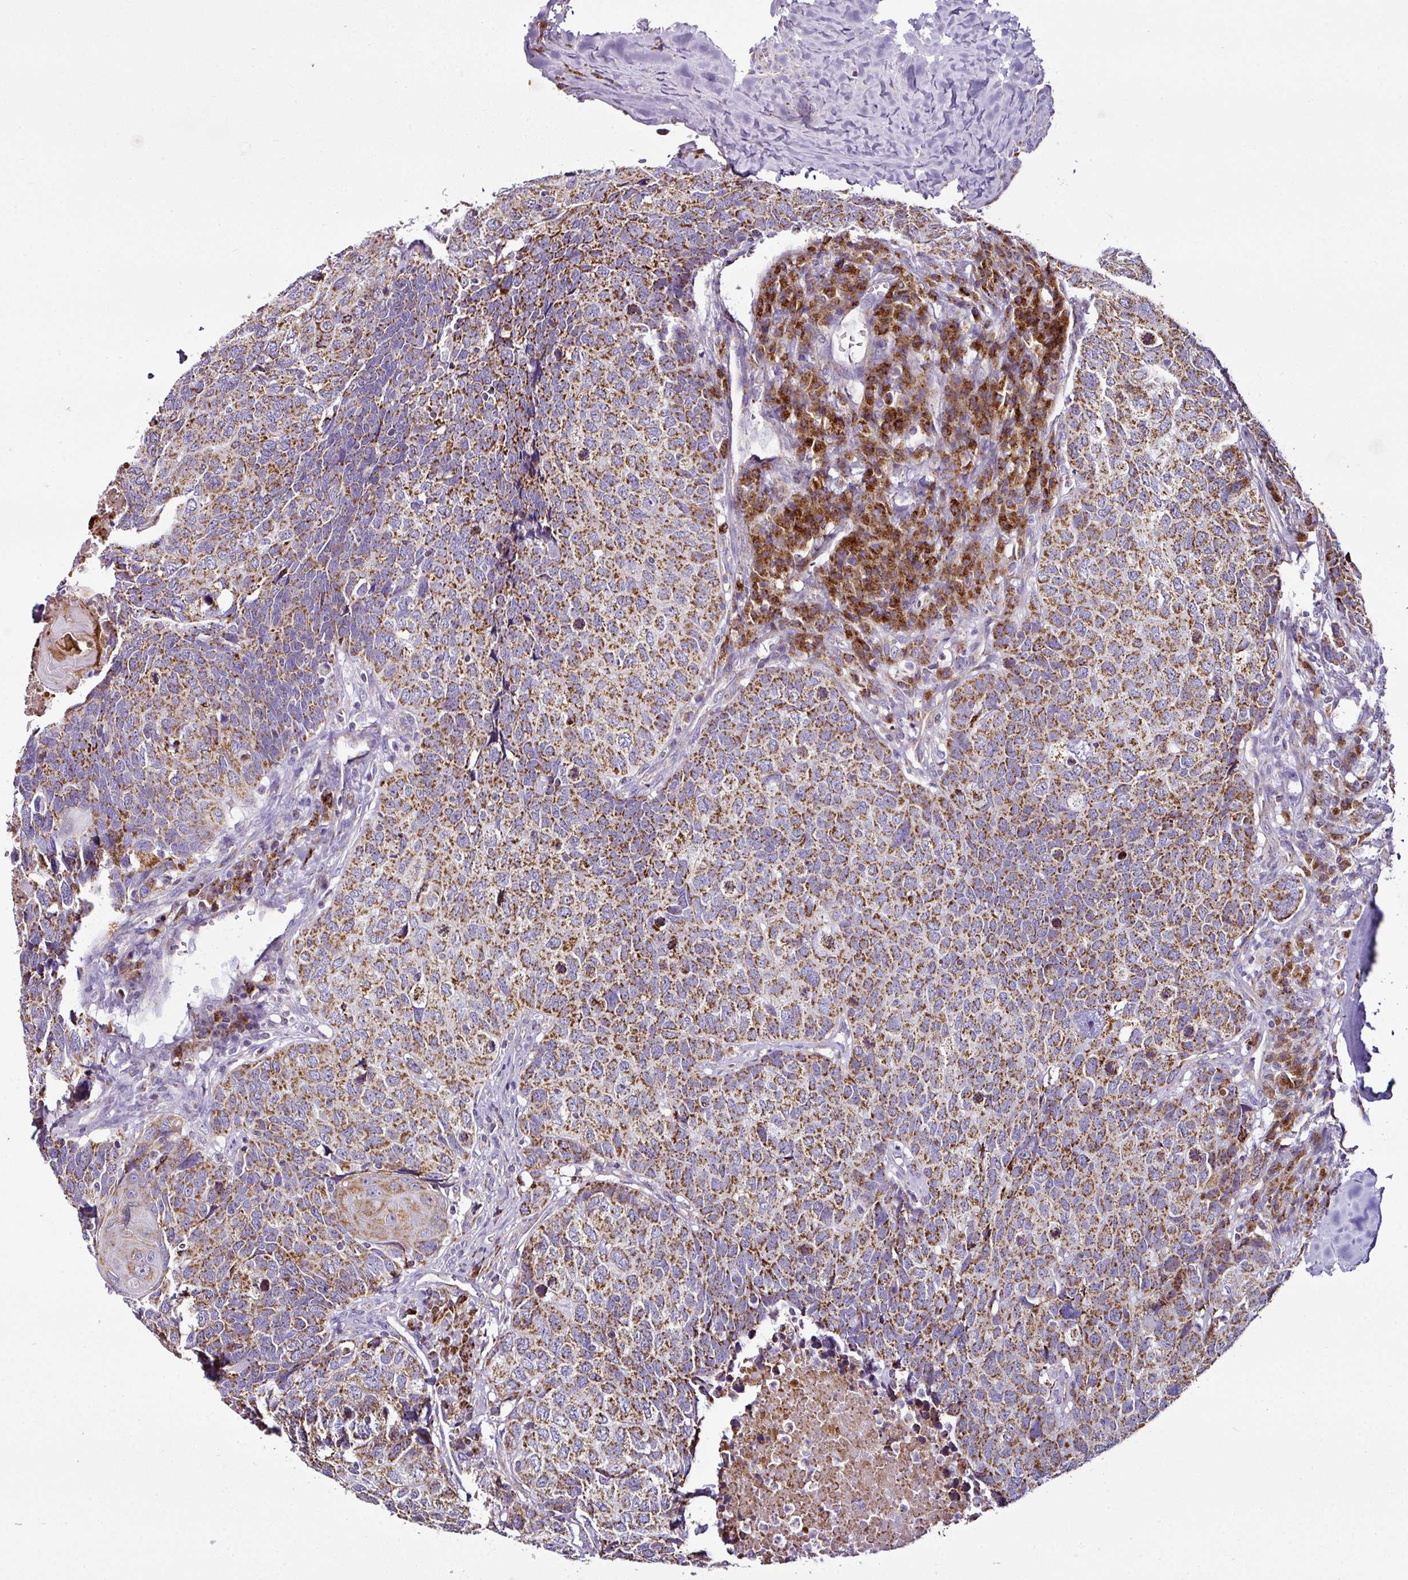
{"staining": {"intensity": "strong", "quantity": ">75%", "location": "cytoplasmic/membranous"}, "tissue": "head and neck cancer", "cell_type": "Tumor cells", "image_type": "cancer", "snomed": [{"axis": "morphology", "description": "Squamous cell carcinoma, NOS"}, {"axis": "topography", "description": "Head-Neck"}], "caption": "The photomicrograph demonstrates staining of head and neck cancer, revealing strong cytoplasmic/membranous protein staining (brown color) within tumor cells. The staining is performed using DAB (3,3'-diaminobenzidine) brown chromogen to label protein expression. The nuclei are counter-stained blue using hematoxylin.", "gene": "DPAGT1", "patient": {"sex": "male", "age": 66}}